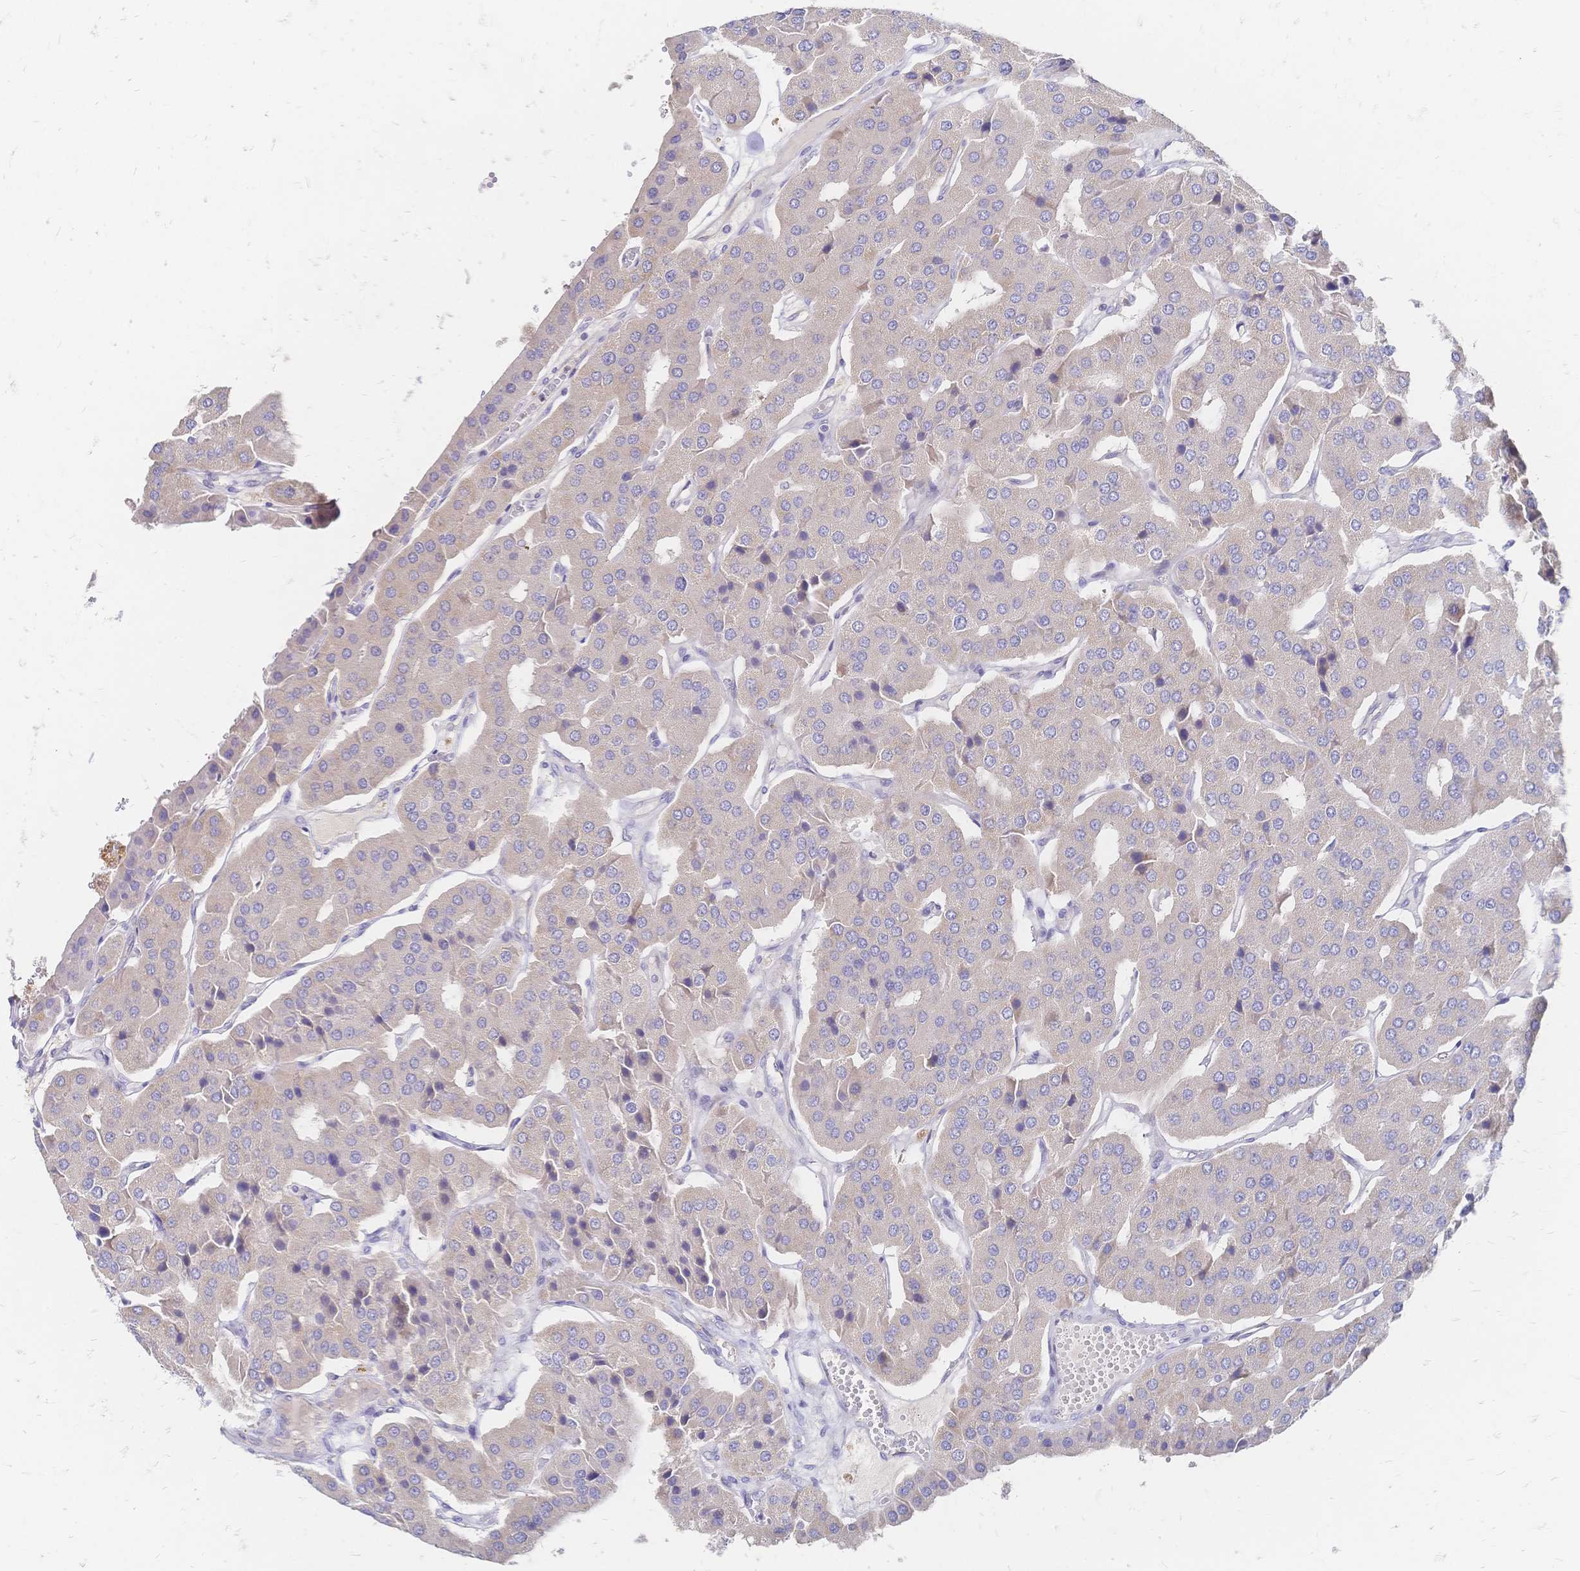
{"staining": {"intensity": "weak", "quantity": ">75%", "location": "cytoplasmic/membranous"}, "tissue": "parathyroid gland", "cell_type": "Glandular cells", "image_type": "normal", "snomed": [{"axis": "morphology", "description": "Normal tissue, NOS"}, {"axis": "morphology", "description": "Adenoma, NOS"}, {"axis": "topography", "description": "Parathyroid gland"}], "caption": "Immunohistochemistry photomicrograph of benign parathyroid gland: human parathyroid gland stained using immunohistochemistry reveals low levels of weak protein expression localized specifically in the cytoplasmic/membranous of glandular cells, appearing as a cytoplasmic/membranous brown color.", "gene": "VWC2L", "patient": {"sex": "female", "age": 86}}